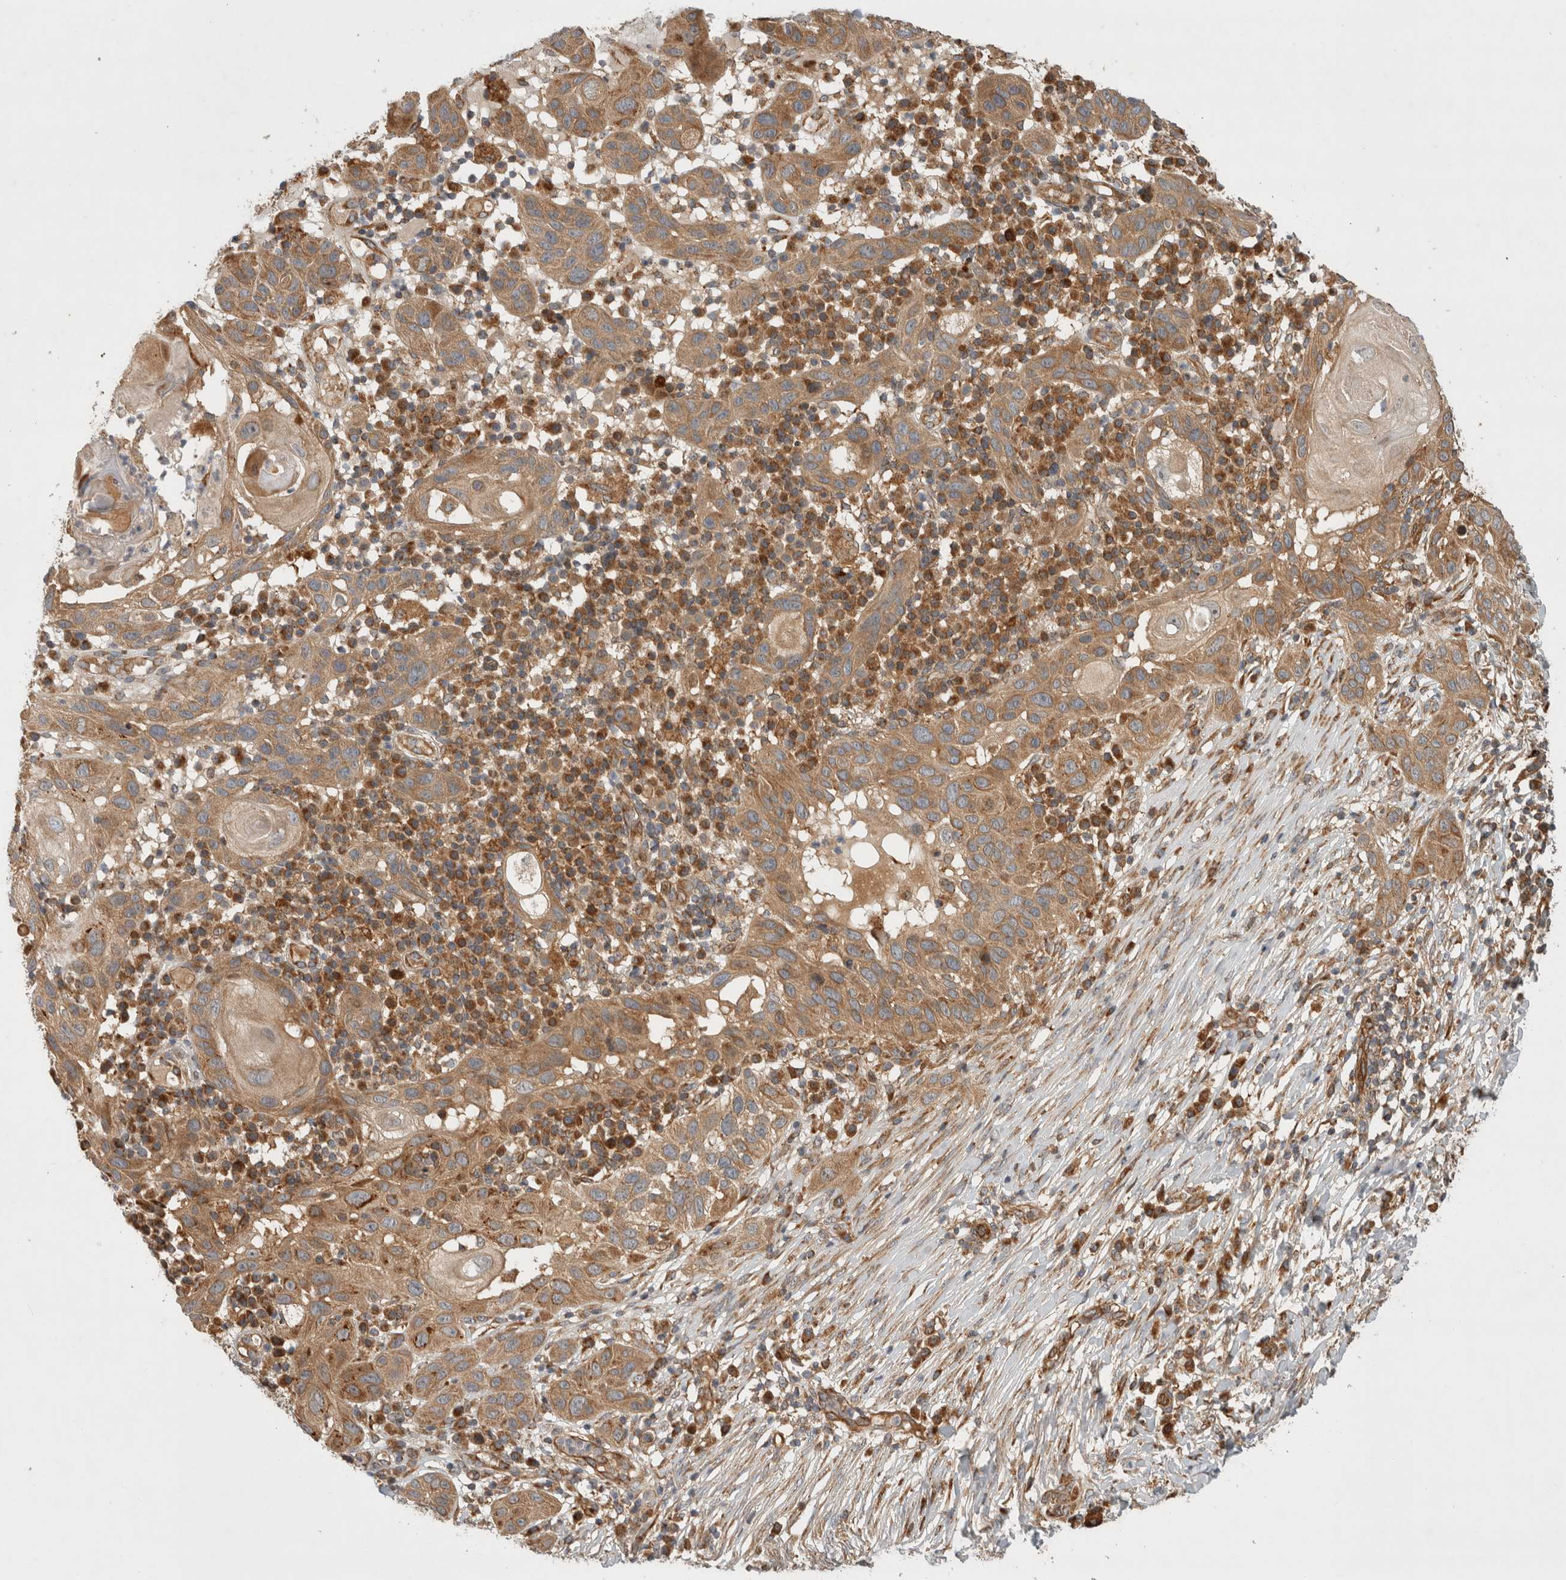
{"staining": {"intensity": "moderate", "quantity": ">75%", "location": "cytoplasmic/membranous"}, "tissue": "skin cancer", "cell_type": "Tumor cells", "image_type": "cancer", "snomed": [{"axis": "morphology", "description": "Normal tissue, NOS"}, {"axis": "morphology", "description": "Squamous cell carcinoma, NOS"}, {"axis": "topography", "description": "Skin"}], "caption": "This photomicrograph demonstrates skin squamous cell carcinoma stained with IHC to label a protein in brown. The cytoplasmic/membranous of tumor cells show moderate positivity for the protein. Nuclei are counter-stained blue.", "gene": "TUBD1", "patient": {"sex": "female", "age": 96}}